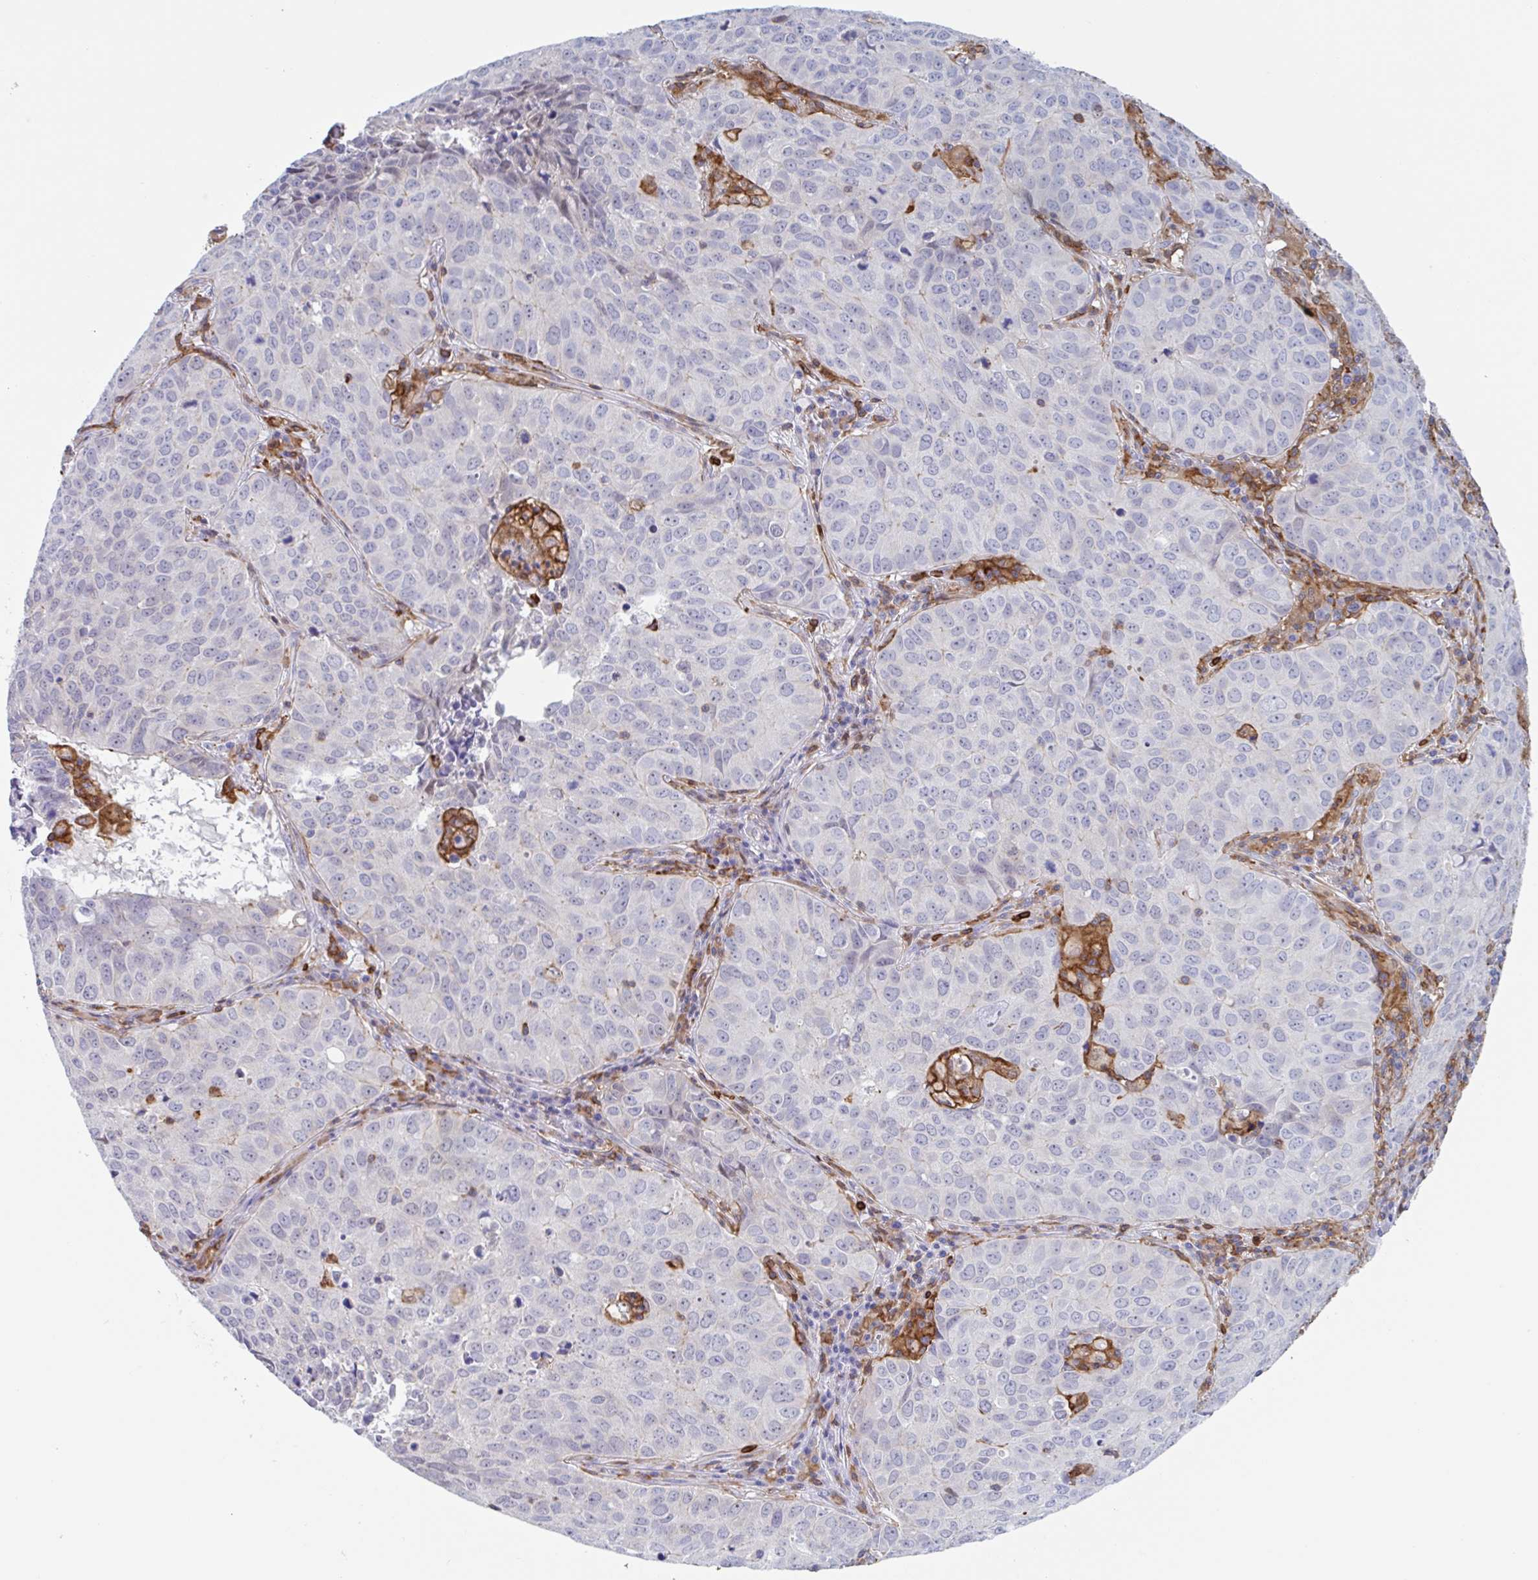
{"staining": {"intensity": "negative", "quantity": "none", "location": "none"}, "tissue": "lung cancer", "cell_type": "Tumor cells", "image_type": "cancer", "snomed": [{"axis": "morphology", "description": "Adenocarcinoma, NOS"}, {"axis": "topography", "description": "Lung"}], "caption": "DAB (3,3'-diaminobenzidine) immunohistochemical staining of human lung cancer exhibits no significant positivity in tumor cells.", "gene": "EFHD1", "patient": {"sex": "female", "age": 50}}